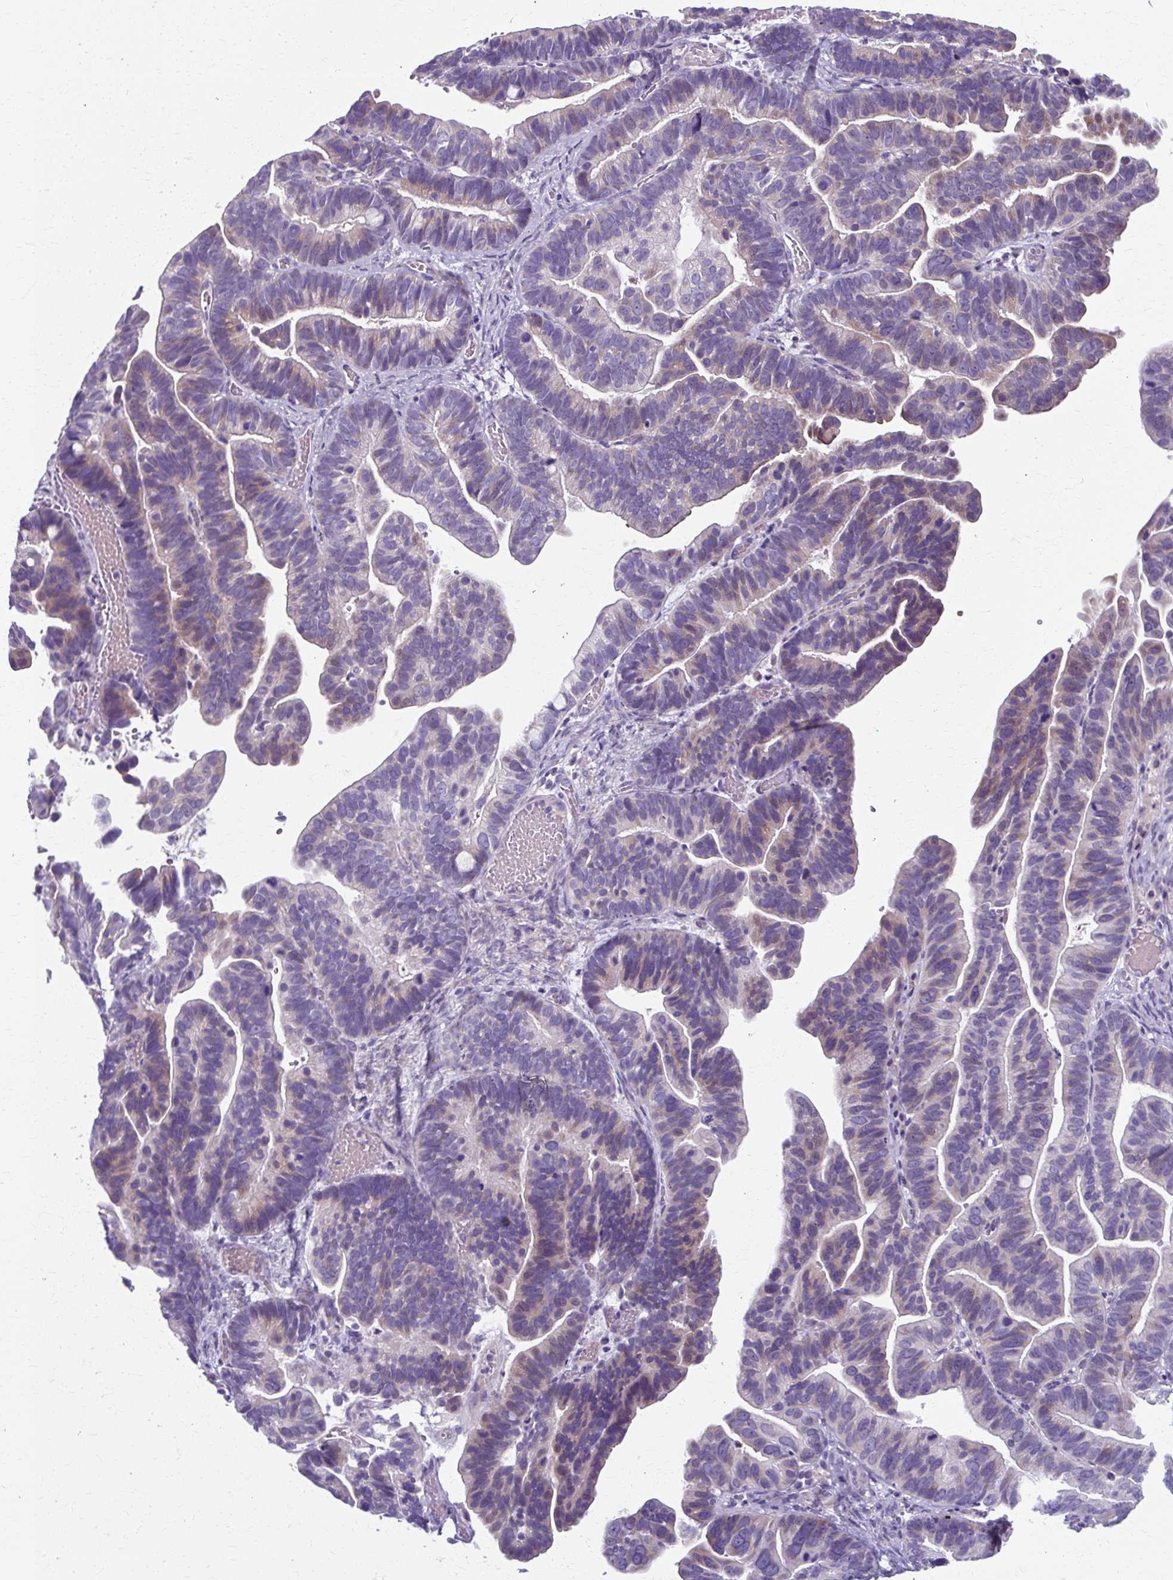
{"staining": {"intensity": "weak", "quantity": "<25%", "location": "cytoplasmic/membranous"}, "tissue": "ovarian cancer", "cell_type": "Tumor cells", "image_type": "cancer", "snomed": [{"axis": "morphology", "description": "Cystadenocarcinoma, serous, NOS"}, {"axis": "topography", "description": "Ovary"}], "caption": "There is no significant positivity in tumor cells of ovarian cancer (serous cystadenocarcinoma). The staining was performed using DAB to visualize the protein expression in brown, while the nuclei were stained in blue with hematoxylin (Magnification: 20x).", "gene": "ZNF555", "patient": {"sex": "female", "age": 56}}